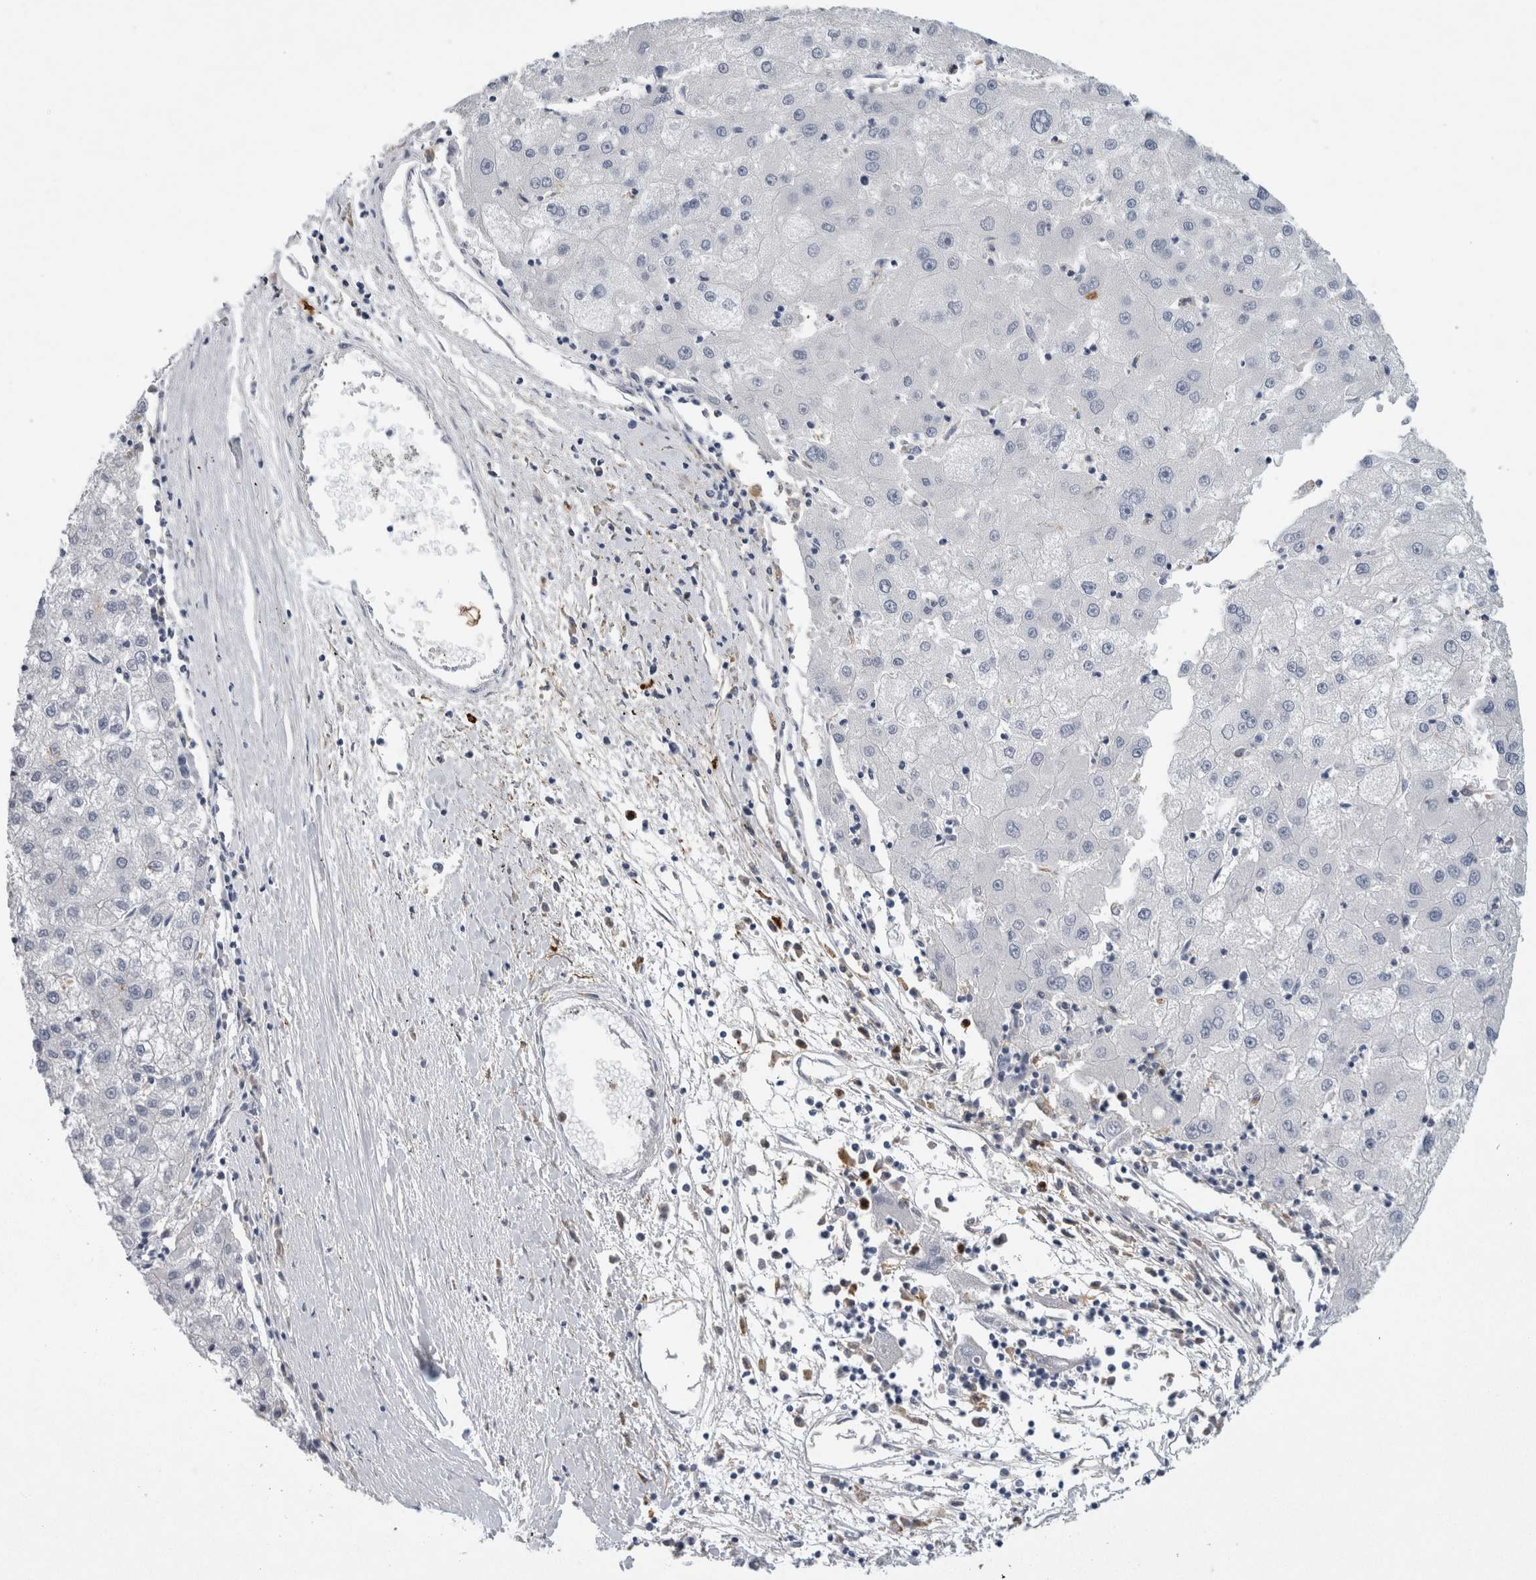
{"staining": {"intensity": "negative", "quantity": "none", "location": "none"}, "tissue": "liver cancer", "cell_type": "Tumor cells", "image_type": "cancer", "snomed": [{"axis": "morphology", "description": "Carcinoma, Hepatocellular, NOS"}, {"axis": "topography", "description": "Liver"}], "caption": "A high-resolution image shows immunohistochemistry (IHC) staining of hepatocellular carcinoma (liver), which displays no significant expression in tumor cells.", "gene": "CD63", "patient": {"sex": "male", "age": 72}}